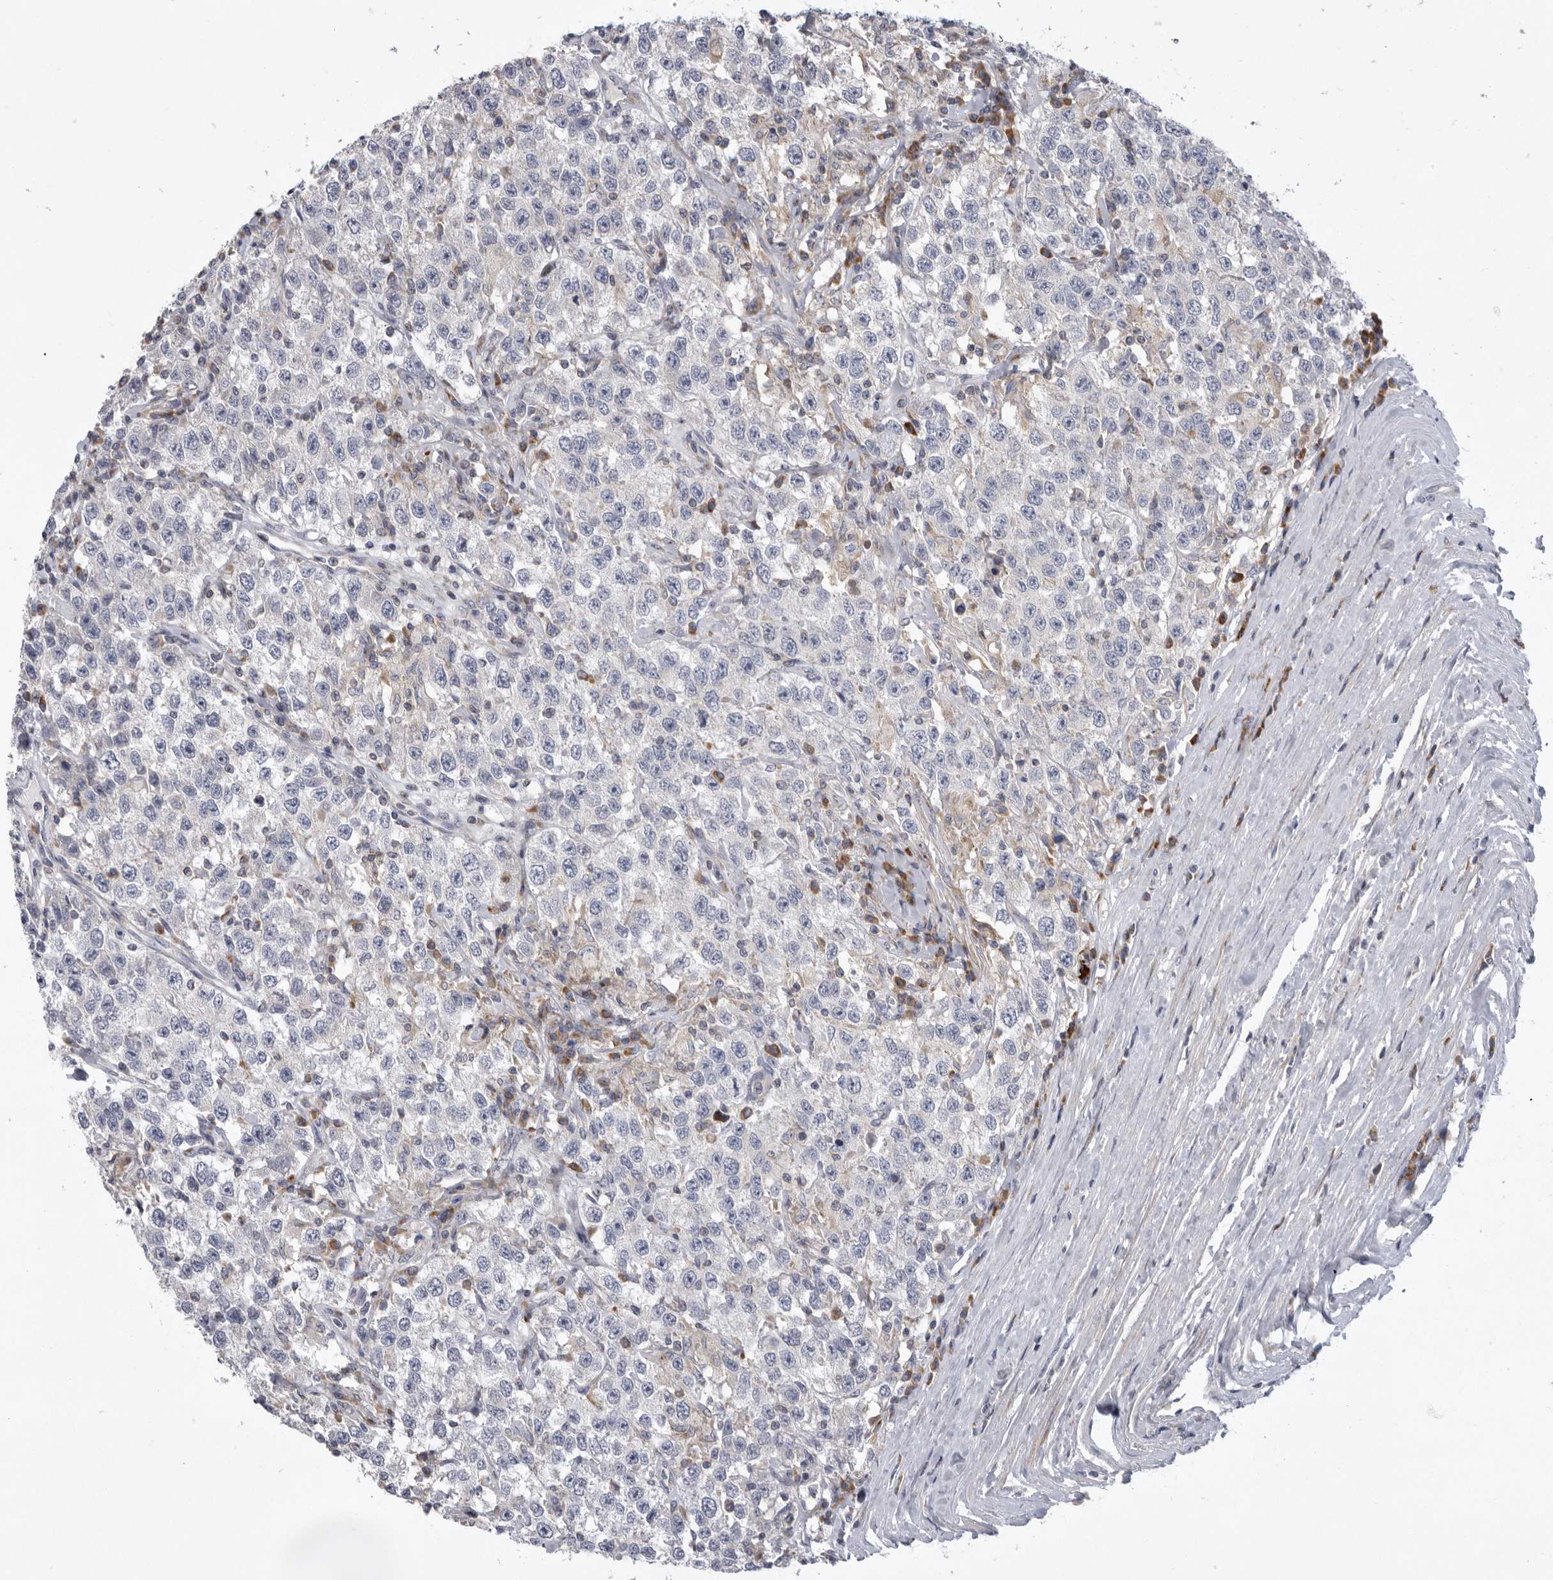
{"staining": {"intensity": "negative", "quantity": "none", "location": "none"}, "tissue": "testis cancer", "cell_type": "Tumor cells", "image_type": "cancer", "snomed": [{"axis": "morphology", "description": "Seminoma, NOS"}, {"axis": "topography", "description": "Testis"}], "caption": "Testis cancer (seminoma) stained for a protein using IHC displays no expression tumor cells.", "gene": "USP24", "patient": {"sex": "male", "age": 41}}